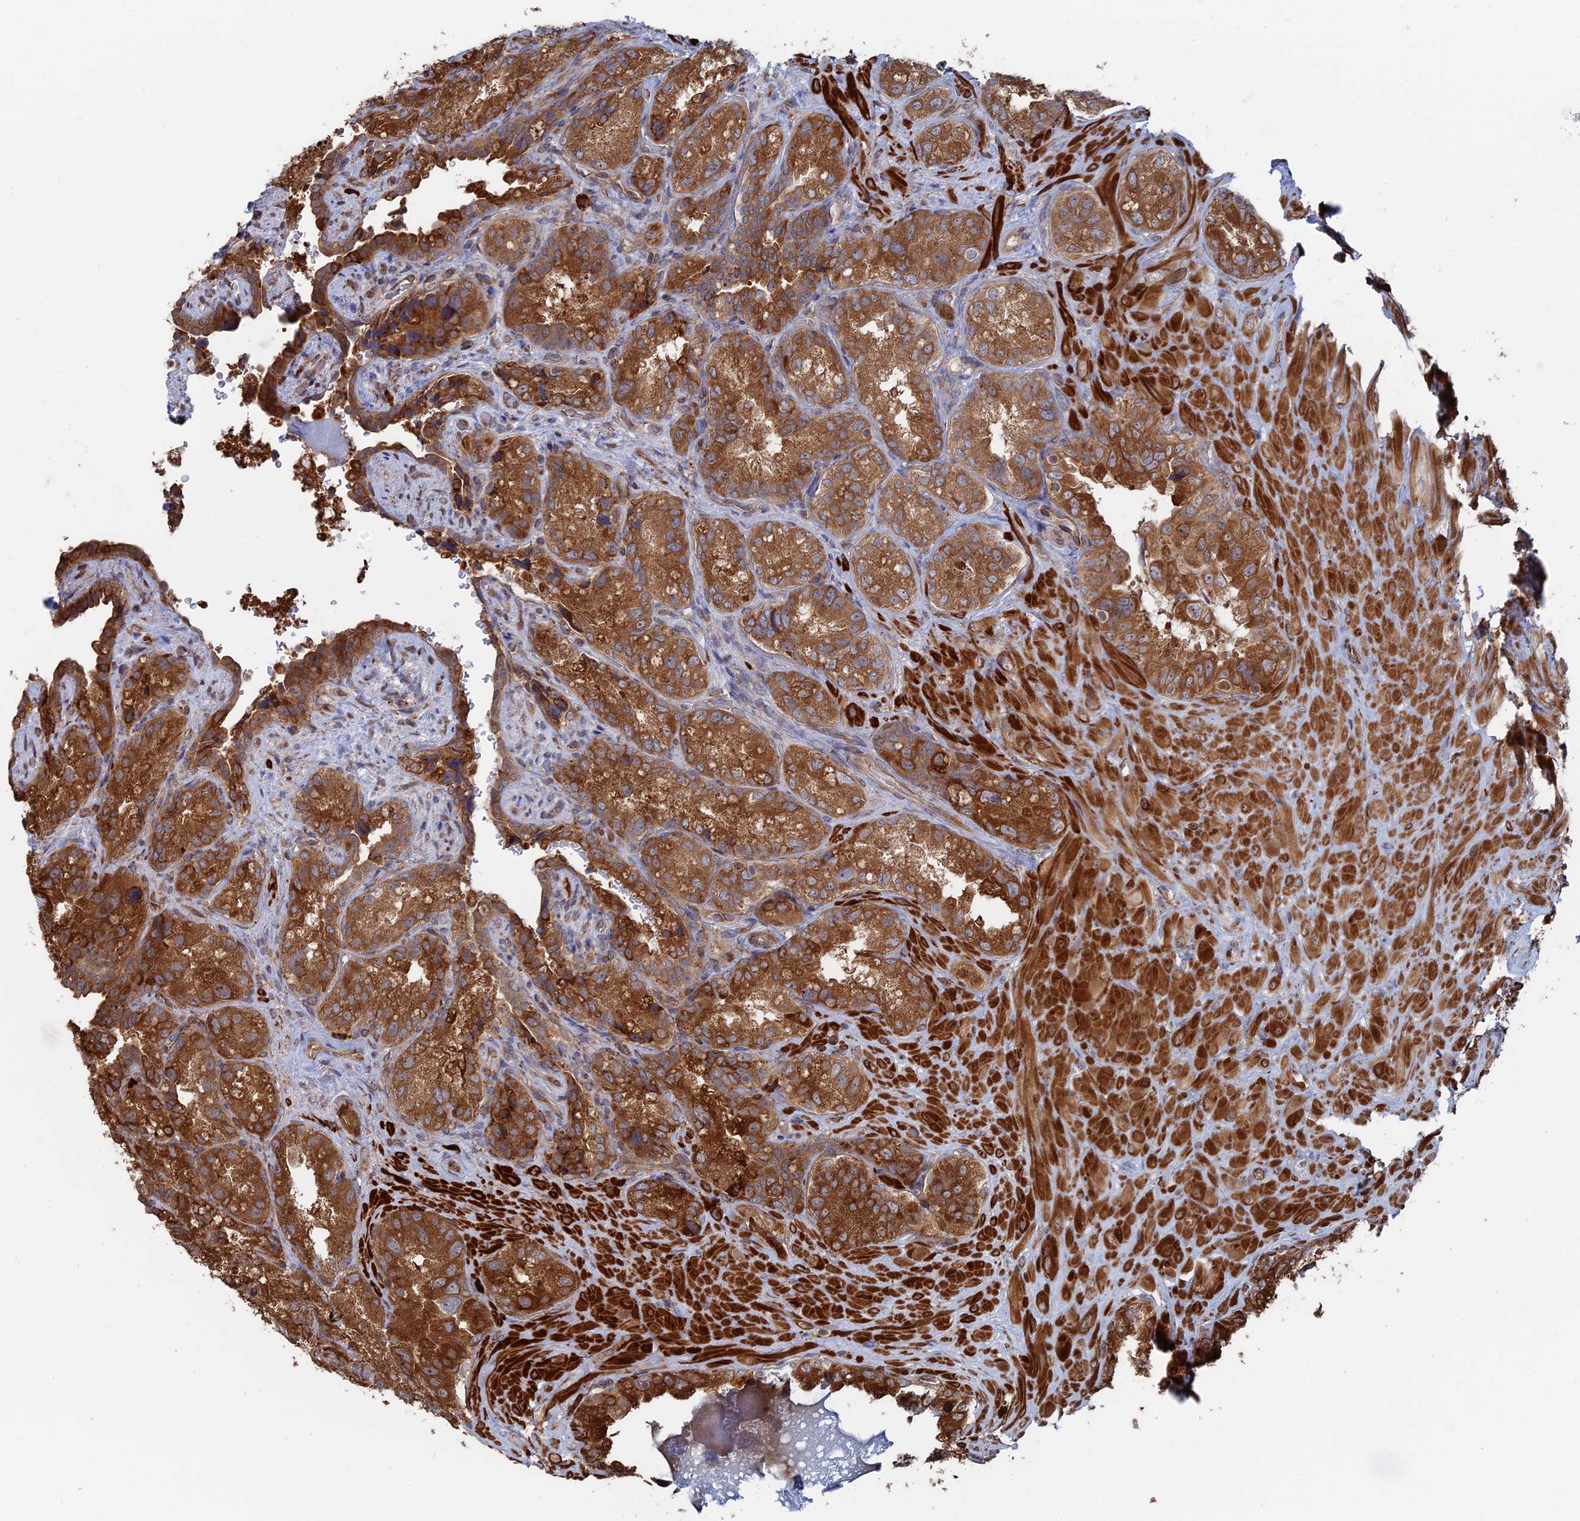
{"staining": {"intensity": "moderate", "quantity": ">75%", "location": "cytoplasmic/membranous"}, "tissue": "seminal vesicle", "cell_type": "Glandular cells", "image_type": "normal", "snomed": [{"axis": "morphology", "description": "Normal tissue, NOS"}, {"axis": "topography", "description": "Seminal veicle"}, {"axis": "topography", "description": "Peripheral nerve tissue"}], "caption": "Glandular cells reveal moderate cytoplasmic/membranous staining in approximately >75% of cells in unremarkable seminal vesicle.", "gene": "BPIFB6", "patient": {"sex": "male", "age": 67}}